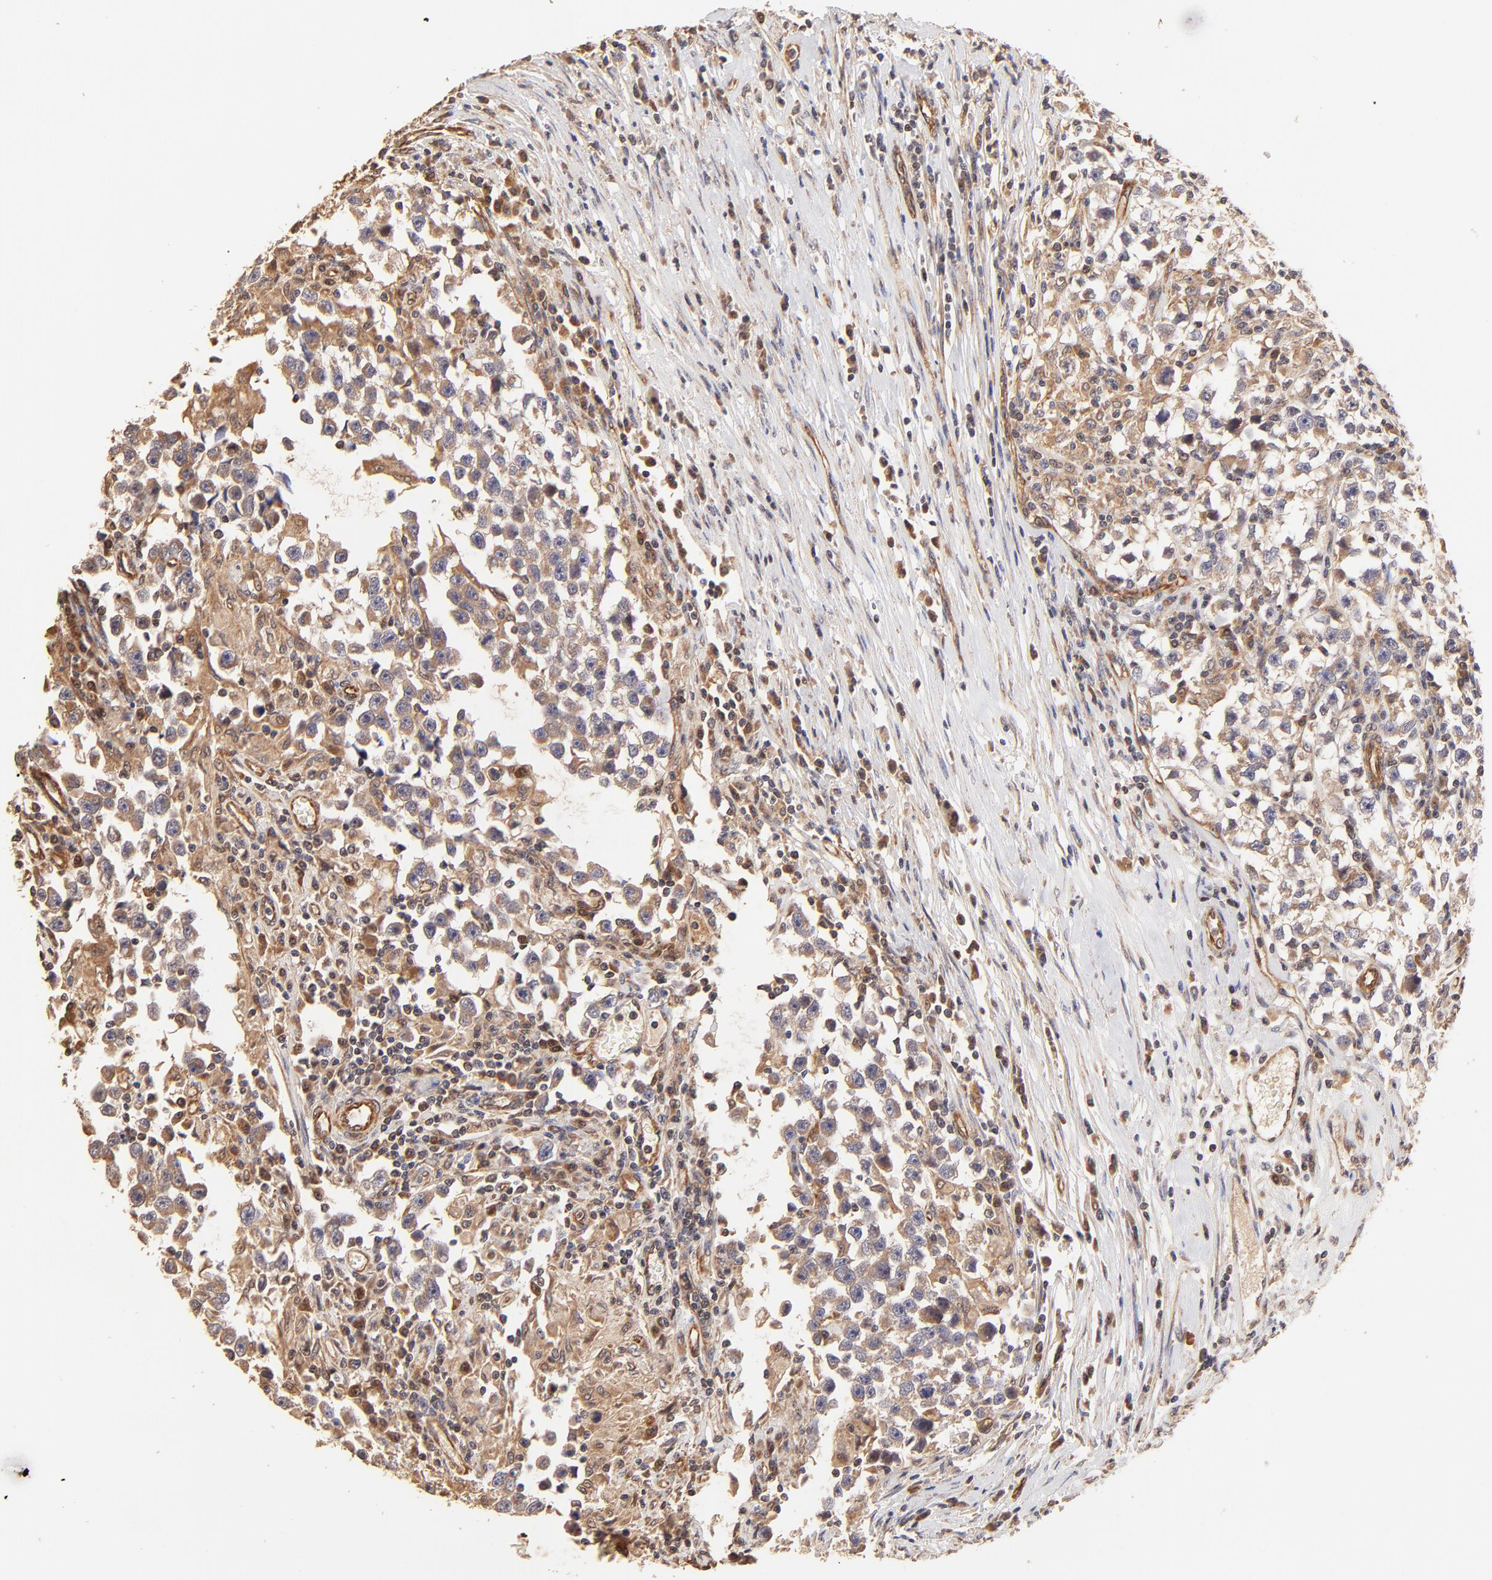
{"staining": {"intensity": "moderate", "quantity": ">75%", "location": "cytoplasmic/membranous"}, "tissue": "testis cancer", "cell_type": "Tumor cells", "image_type": "cancer", "snomed": [{"axis": "morphology", "description": "Seminoma, NOS"}, {"axis": "topography", "description": "Testis"}], "caption": "Immunohistochemistry (IHC) (DAB) staining of human testis cancer (seminoma) demonstrates moderate cytoplasmic/membranous protein positivity in approximately >75% of tumor cells.", "gene": "TNFAIP3", "patient": {"sex": "male", "age": 33}}